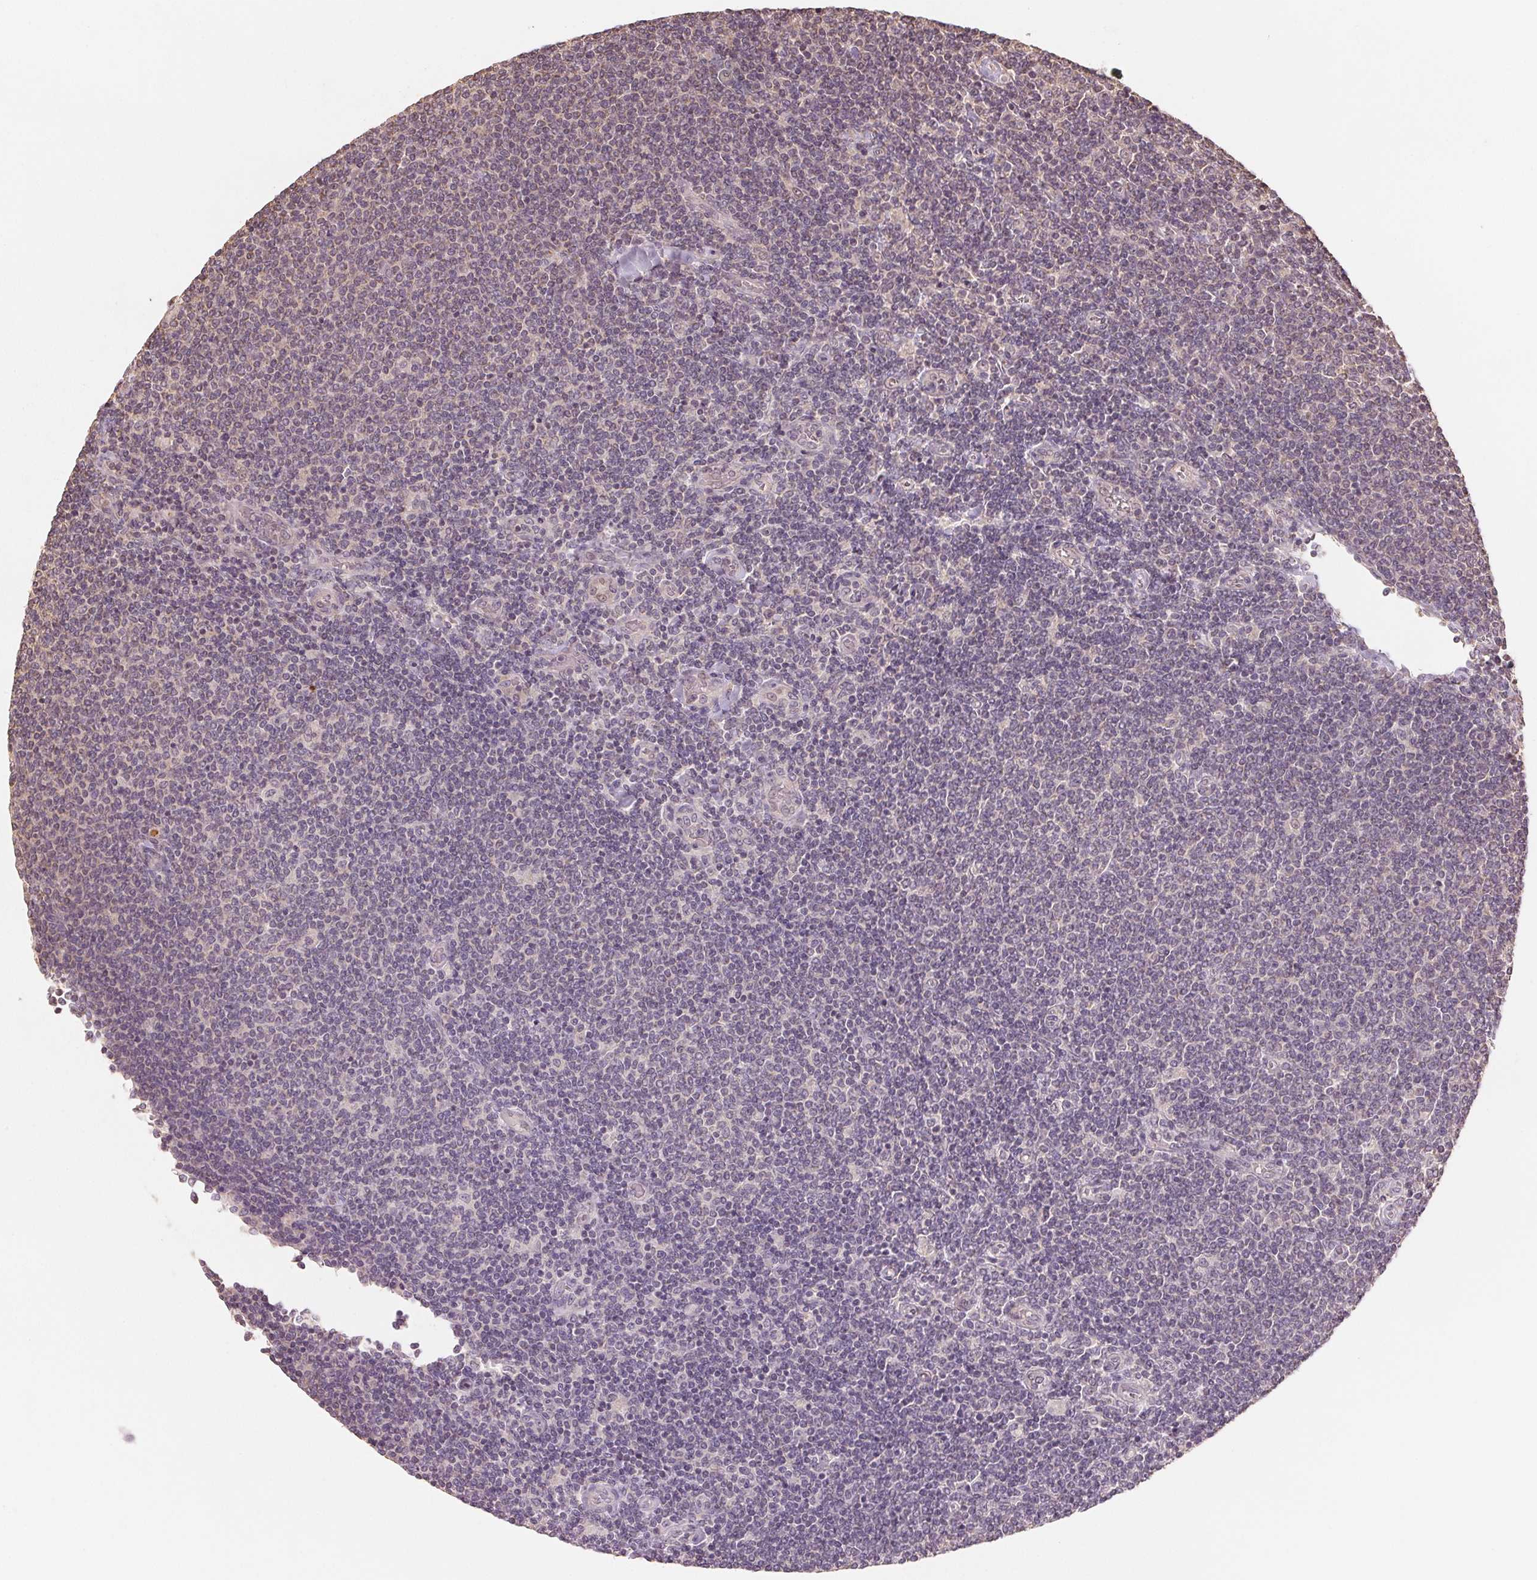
{"staining": {"intensity": "negative", "quantity": "none", "location": "none"}, "tissue": "lymphoma", "cell_type": "Tumor cells", "image_type": "cancer", "snomed": [{"axis": "morphology", "description": "Malignant lymphoma, non-Hodgkin's type, Low grade"}, {"axis": "topography", "description": "Lymph node"}], "caption": "The micrograph exhibits no significant positivity in tumor cells of low-grade malignant lymphoma, non-Hodgkin's type.", "gene": "COX14", "patient": {"sex": "male", "age": 52}}